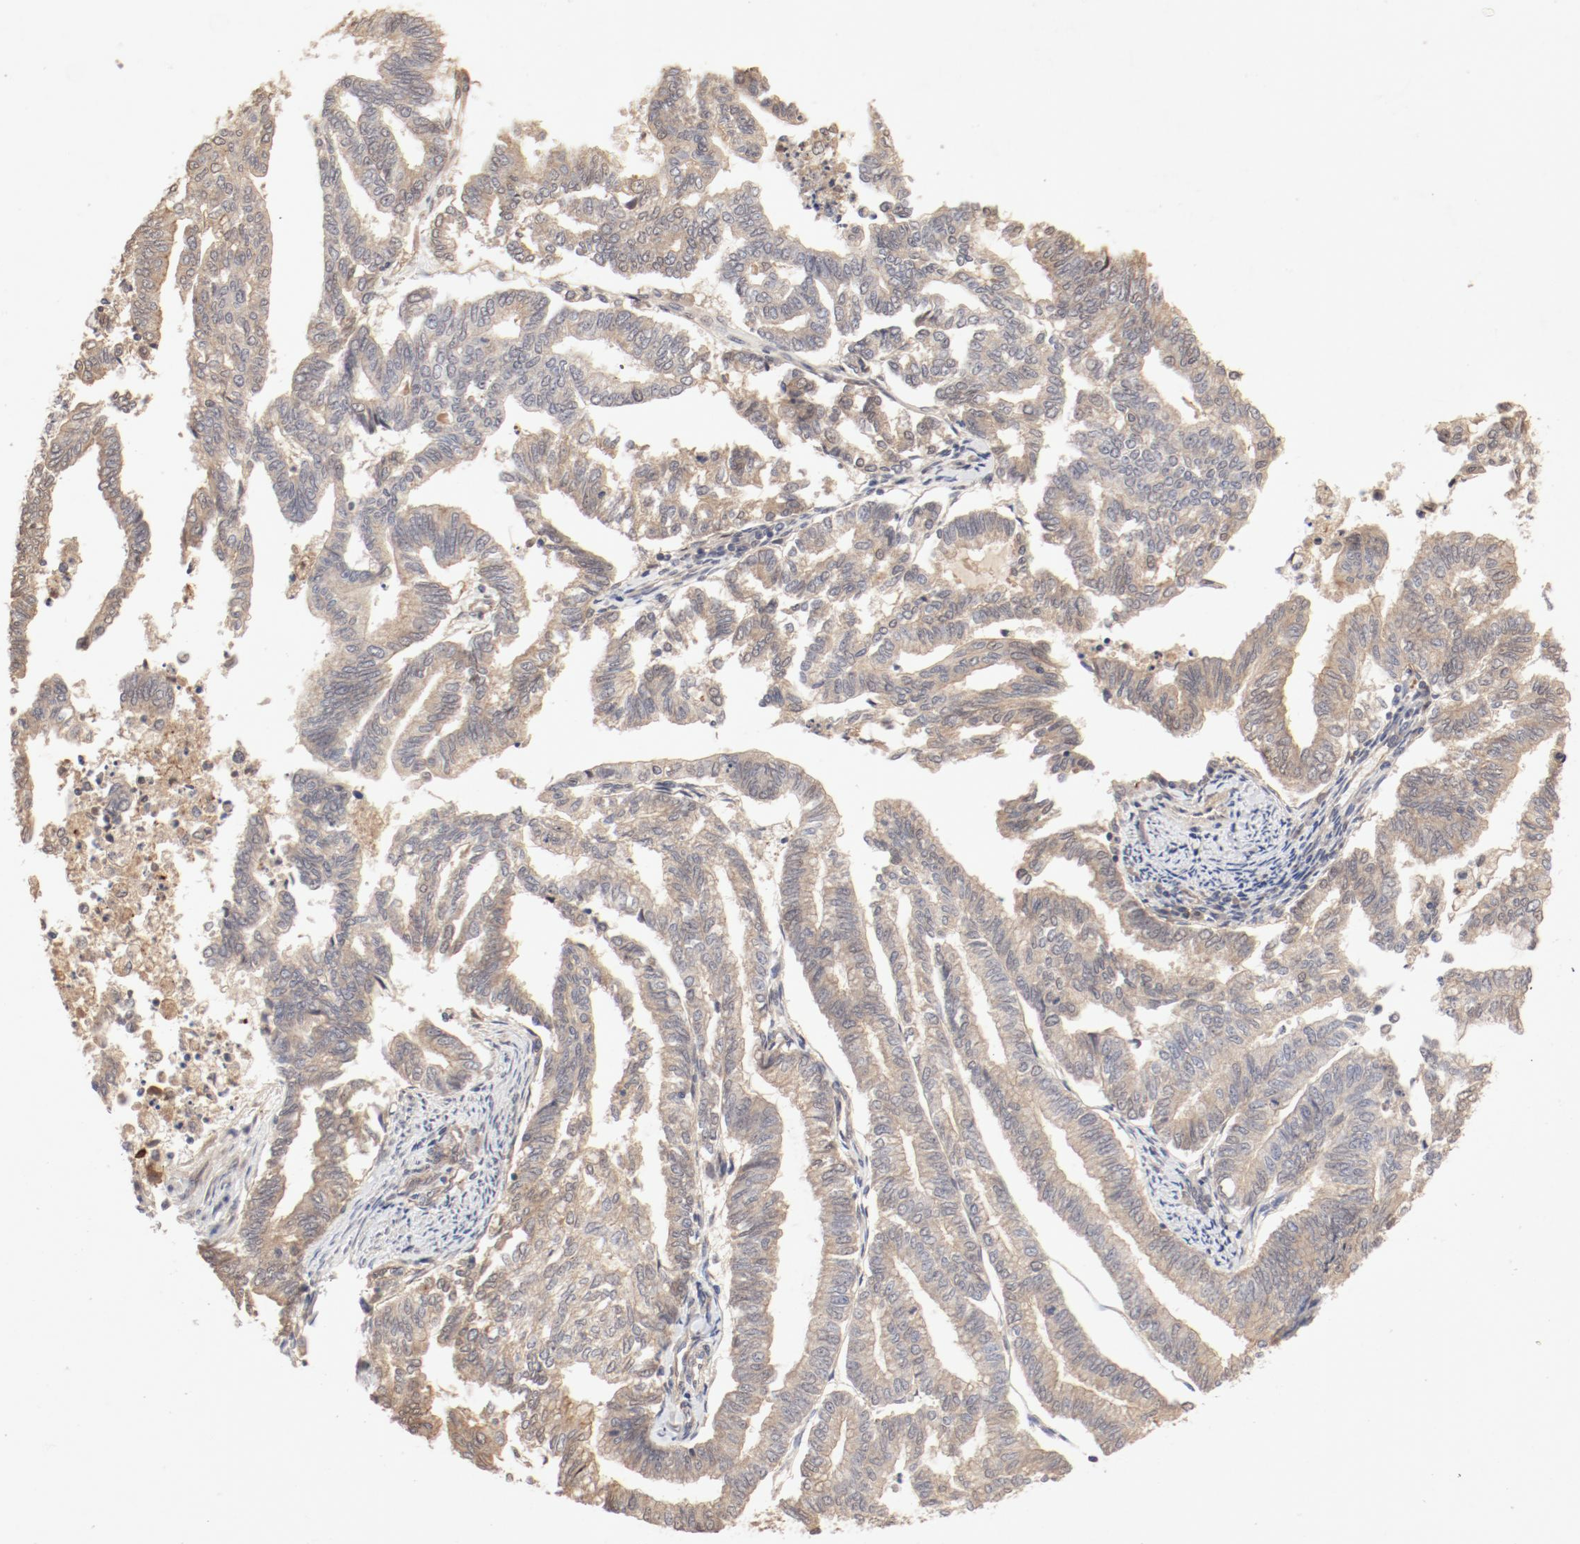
{"staining": {"intensity": "moderate", "quantity": ">75%", "location": "cytoplasmic/membranous"}, "tissue": "endometrial cancer", "cell_type": "Tumor cells", "image_type": "cancer", "snomed": [{"axis": "morphology", "description": "Adenocarcinoma, NOS"}, {"axis": "topography", "description": "Endometrium"}], "caption": "This histopathology image displays IHC staining of adenocarcinoma (endometrial), with medium moderate cytoplasmic/membranous positivity in approximately >75% of tumor cells.", "gene": "IL3RA", "patient": {"sex": "female", "age": 79}}